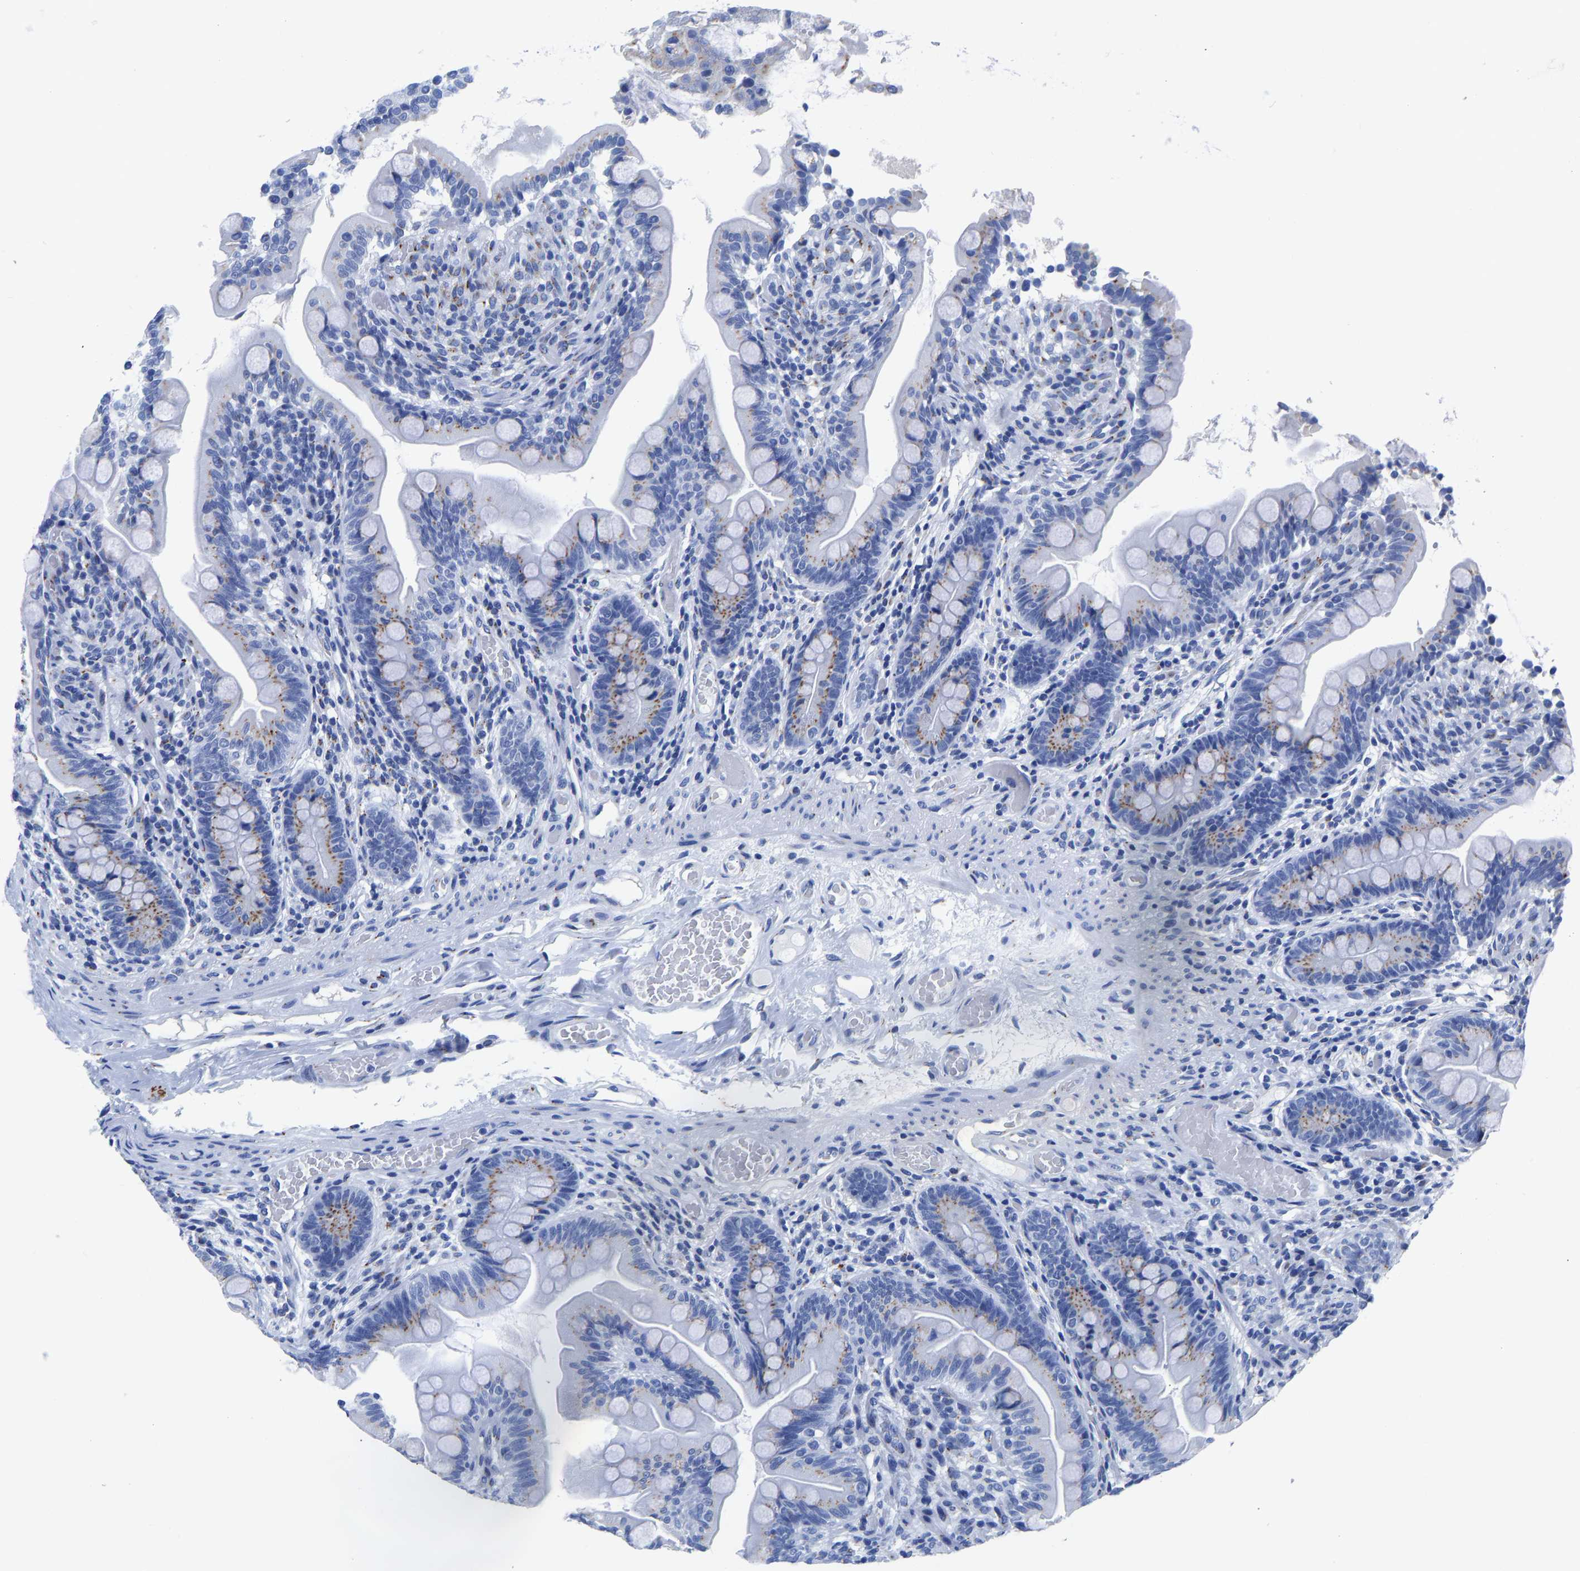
{"staining": {"intensity": "moderate", "quantity": "25%-75%", "location": "cytoplasmic/membranous"}, "tissue": "small intestine", "cell_type": "Glandular cells", "image_type": "normal", "snomed": [{"axis": "morphology", "description": "Normal tissue, NOS"}, {"axis": "topography", "description": "Small intestine"}], "caption": "Moderate cytoplasmic/membranous staining is seen in about 25%-75% of glandular cells in benign small intestine.", "gene": "TMEM87A", "patient": {"sex": "female", "age": 56}}